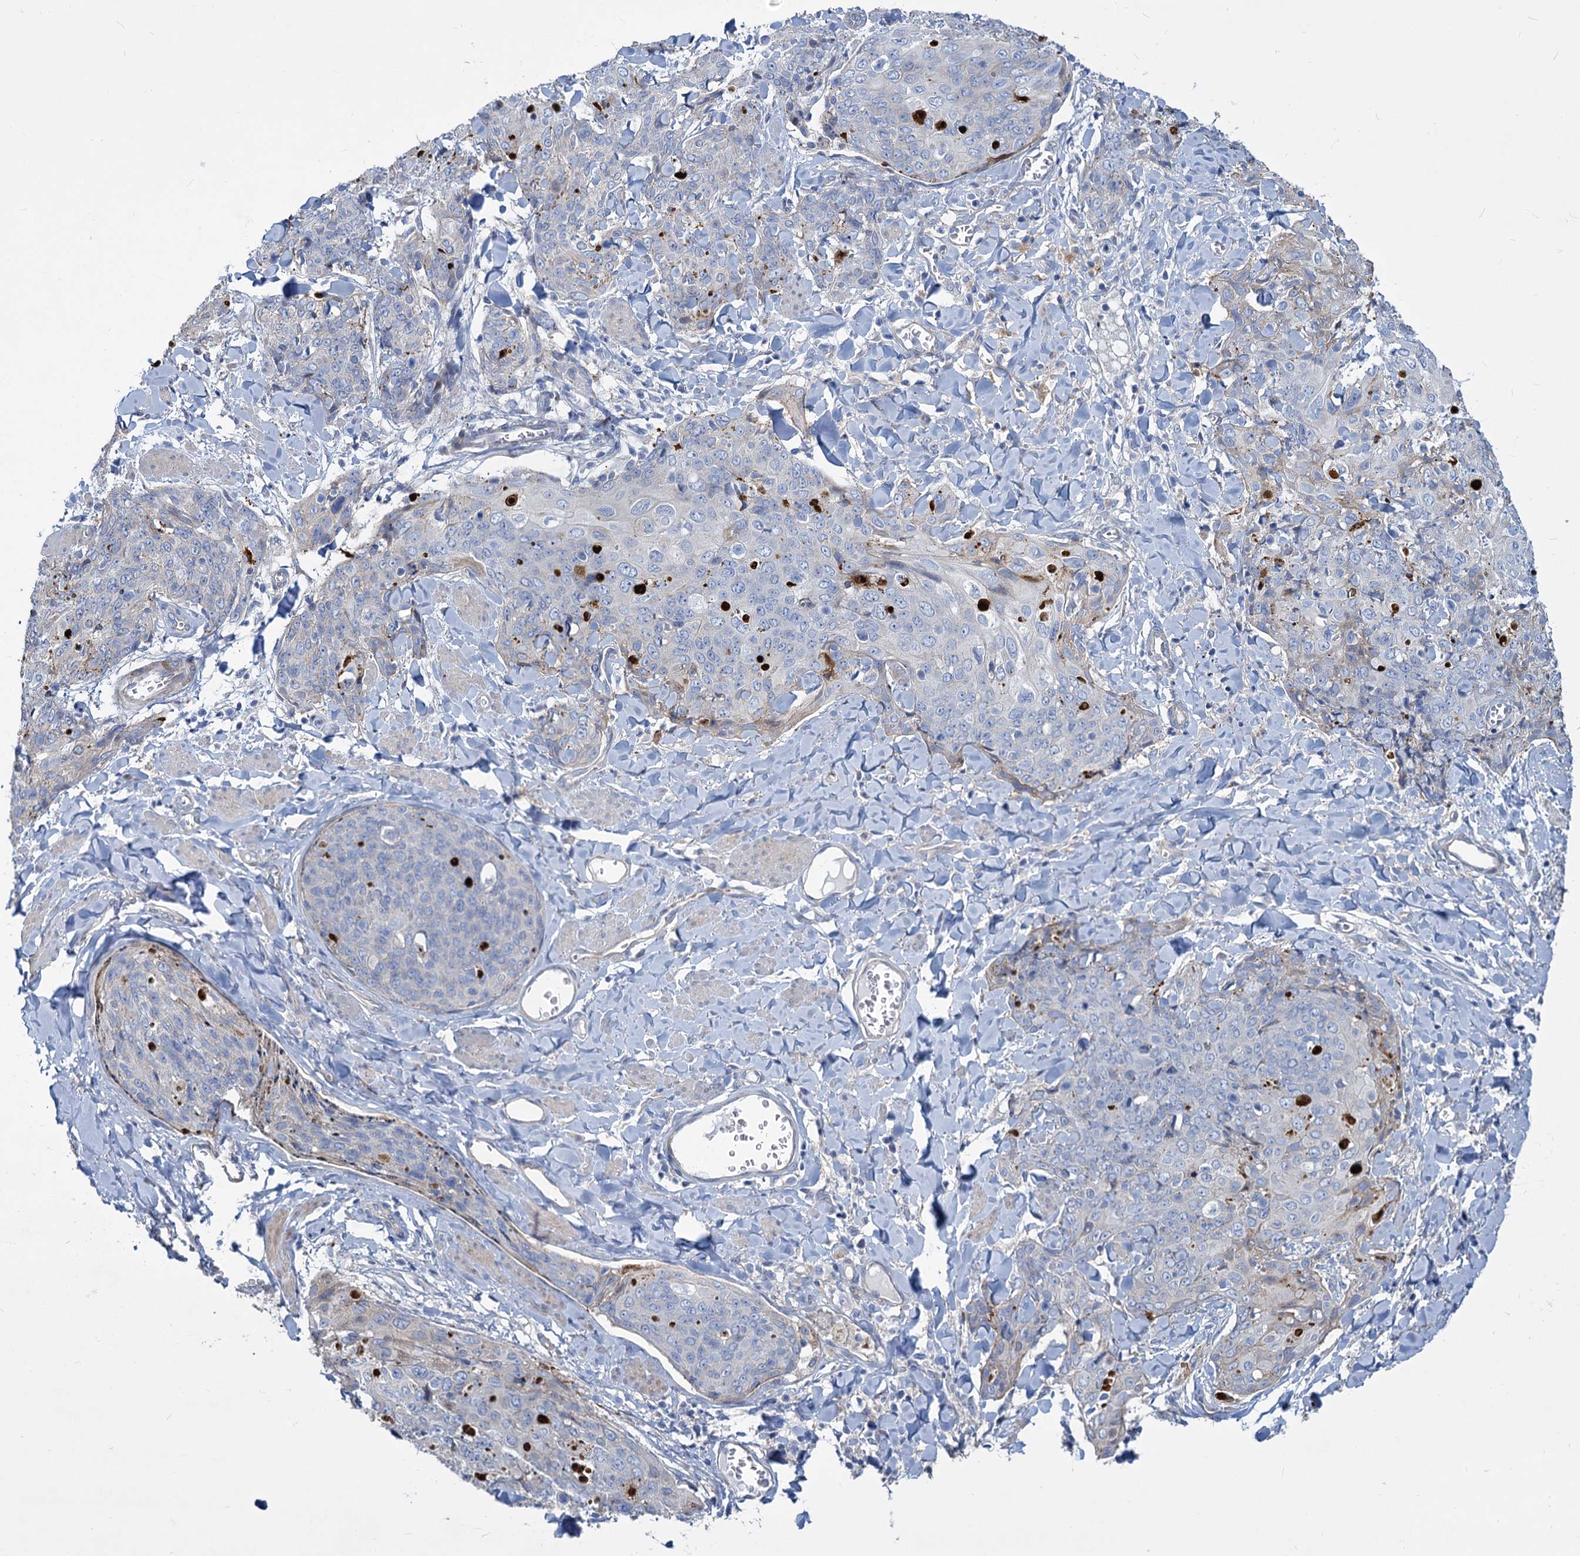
{"staining": {"intensity": "negative", "quantity": "none", "location": "none"}, "tissue": "skin cancer", "cell_type": "Tumor cells", "image_type": "cancer", "snomed": [{"axis": "morphology", "description": "Squamous cell carcinoma, NOS"}, {"axis": "topography", "description": "Skin"}, {"axis": "topography", "description": "Vulva"}], "caption": "Protein analysis of squamous cell carcinoma (skin) displays no significant expression in tumor cells.", "gene": "TRIM77", "patient": {"sex": "female", "age": 85}}